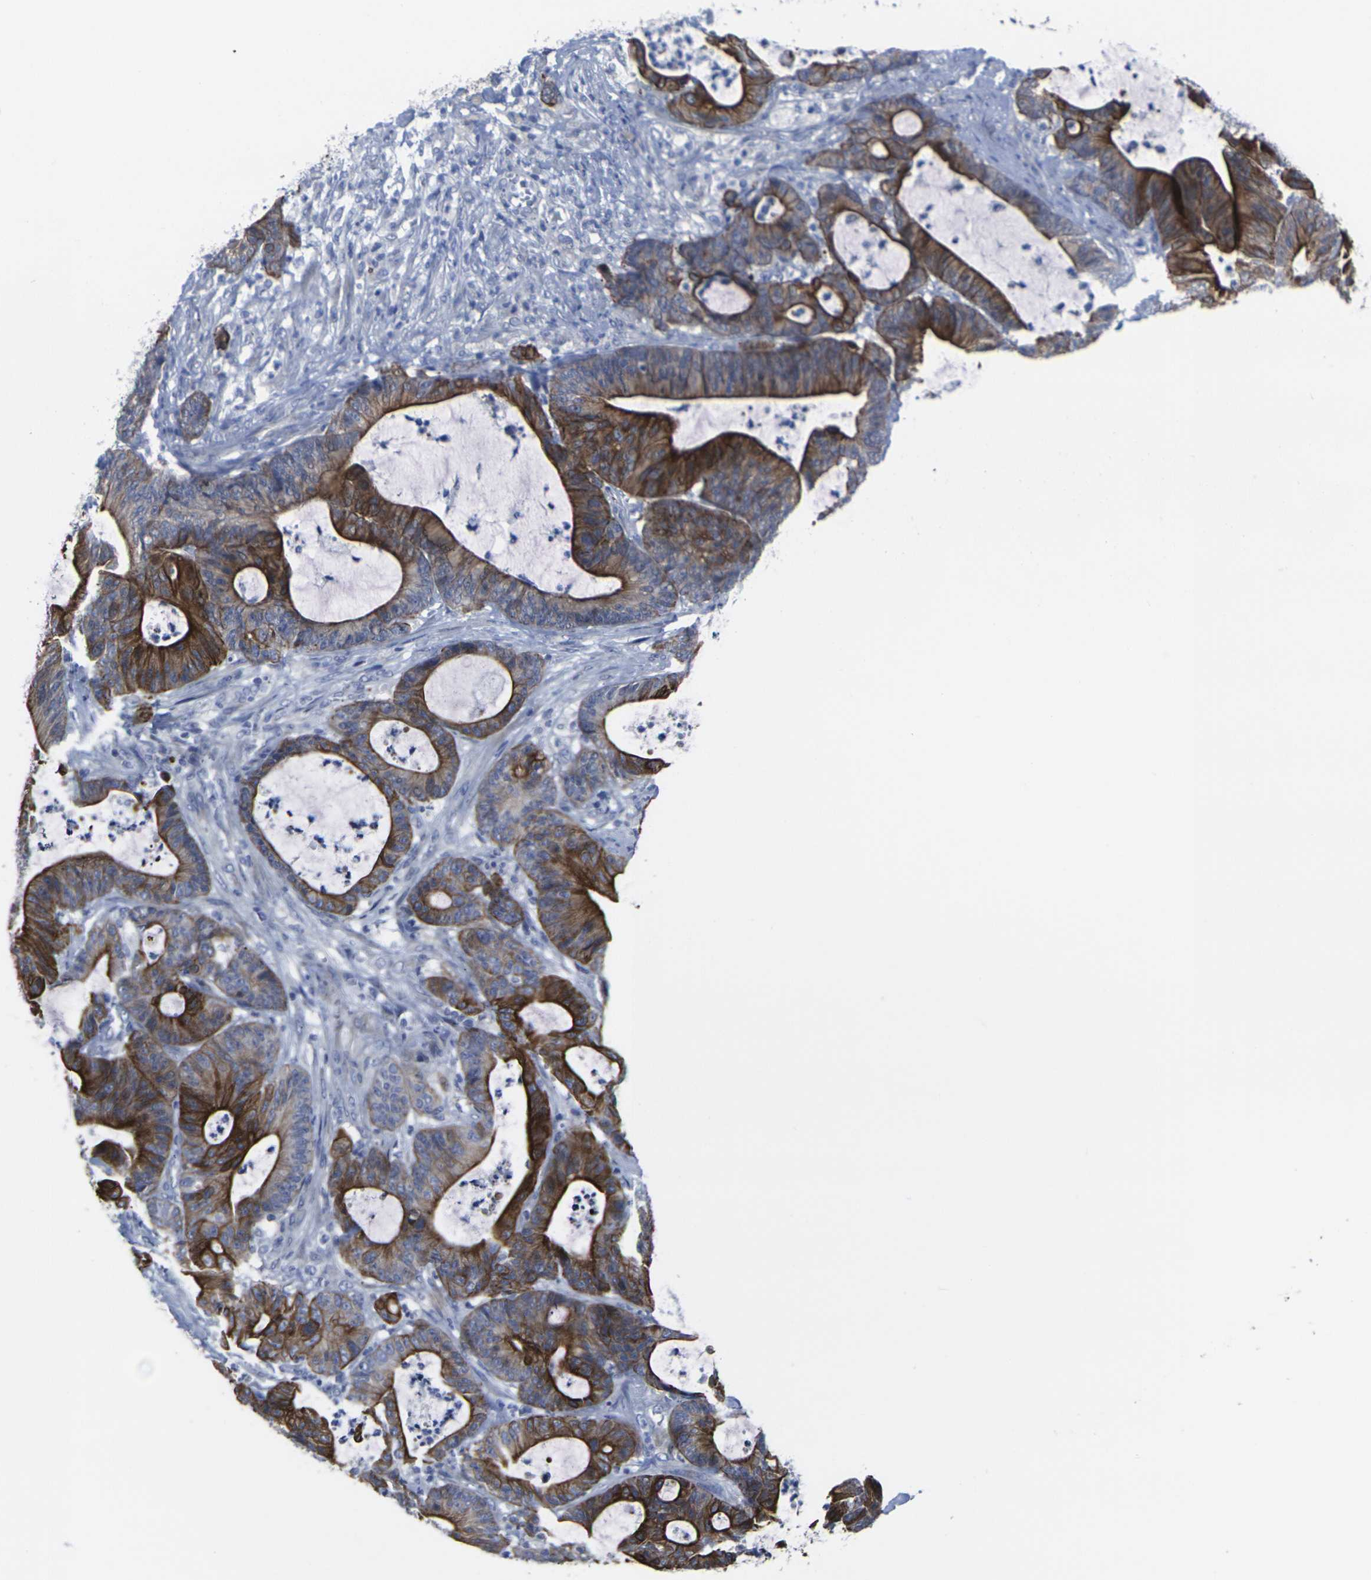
{"staining": {"intensity": "strong", "quantity": "25%-75%", "location": "cytoplasmic/membranous"}, "tissue": "colorectal cancer", "cell_type": "Tumor cells", "image_type": "cancer", "snomed": [{"axis": "morphology", "description": "Adenocarcinoma, NOS"}, {"axis": "topography", "description": "Colon"}], "caption": "DAB (3,3'-diaminobenzidine) immunohistochemical staining of colorectal adenocarcinoma displays strong cytoplasmic/membranous protein staining in about 25%-75% of tumor cells. (Stains: DAB (3,3'-diaminobenzidine) in brown, nuclei in blue, Microscopy: brightfield microscopy at high magnification).", "gene": "ANKRD46", "patient": {"sex": "female", "age": 84}}